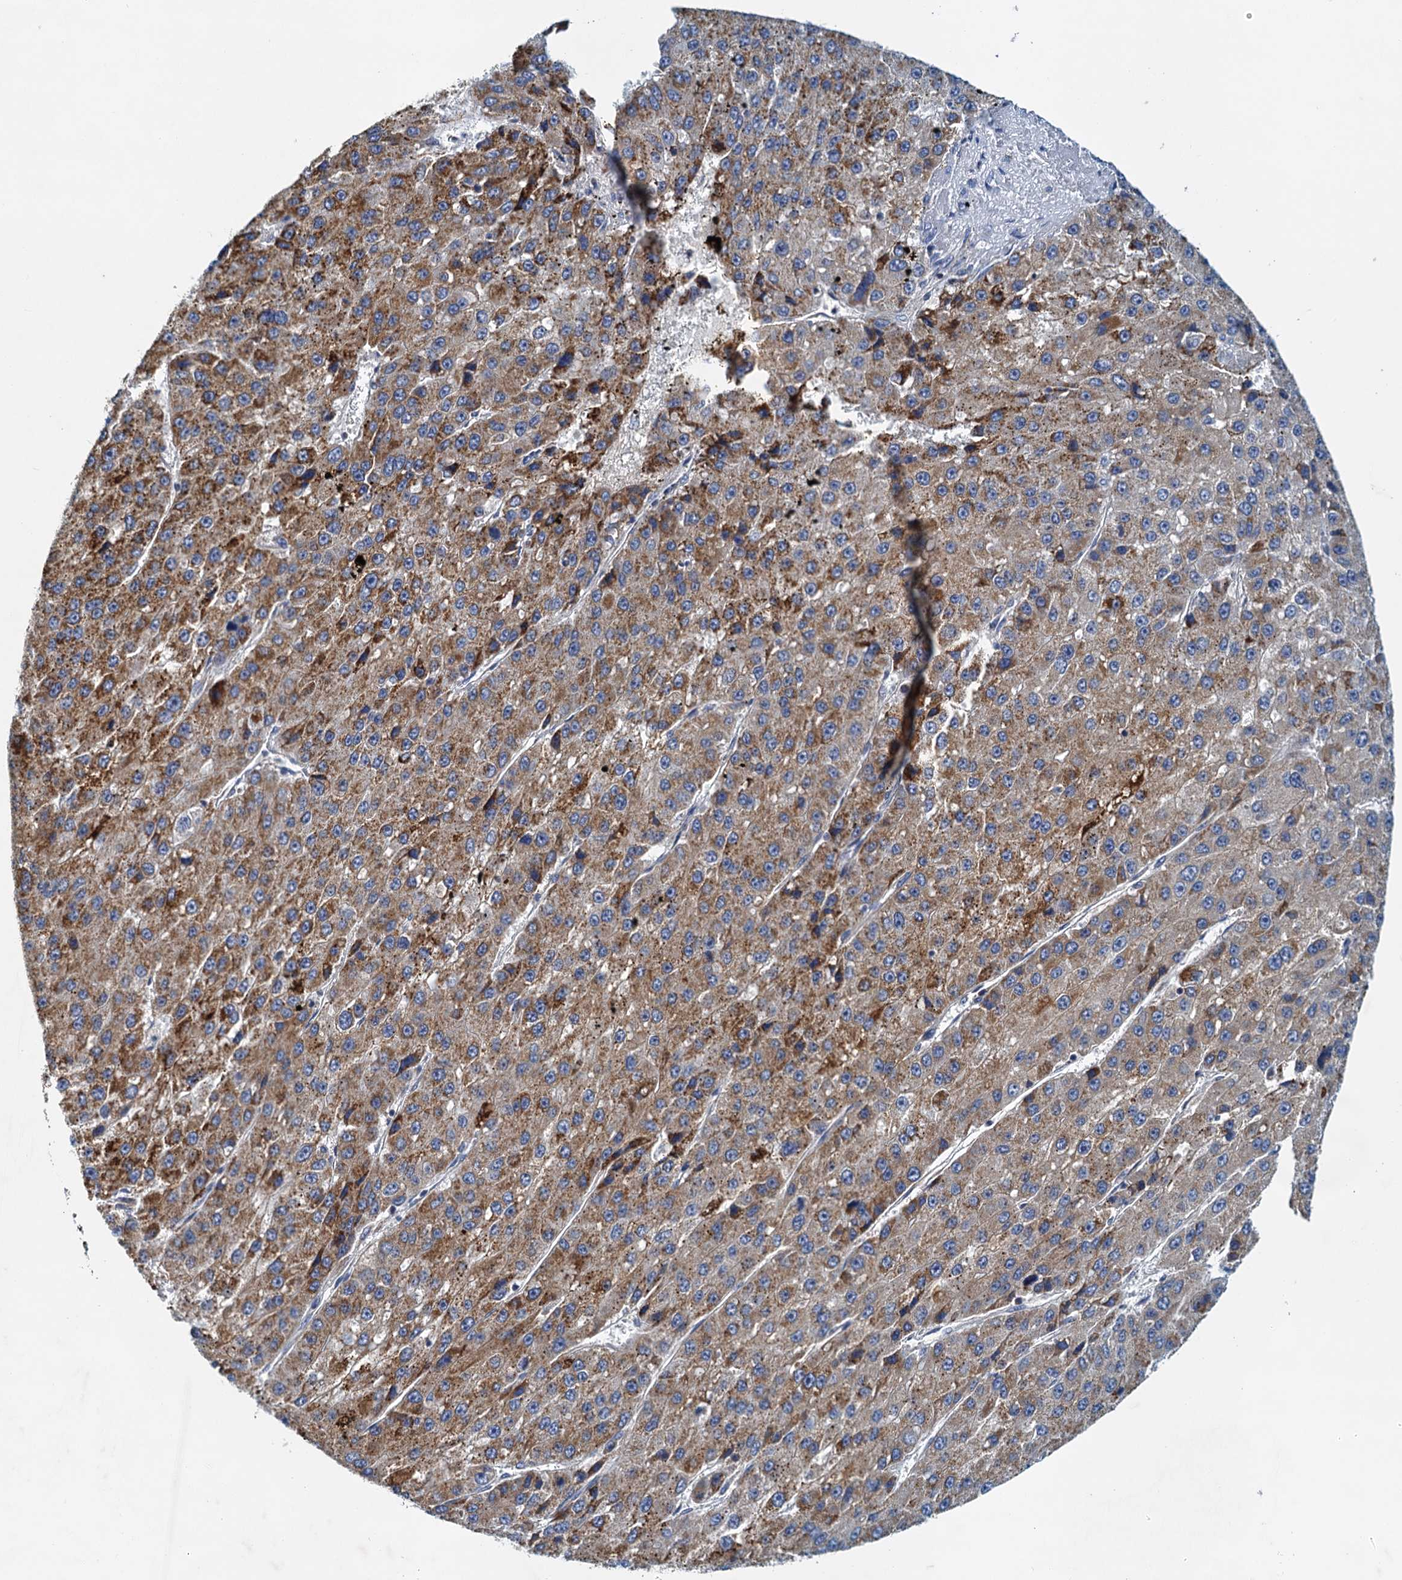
{"staining": {"intensity": "moderate", "quantity": ">75%", "location": "cytoplasmic/membranous"}, "tissue": "liver cancer", "cell_type": "Tumor cells", "image_type": "cancer", "snomed": [{"axis": "morphology", "description": "Carcinoma, Hepatocellular, NOS"}, {"axis": "topography", "description": "Liver"}], "caption": "Human liver cancer (hepatocellular carcinoma) stained with a protein marker displays moderate staining in tumor cells.", "gene": "POC1A", "patient": {"sex": "female", "age": 73}}